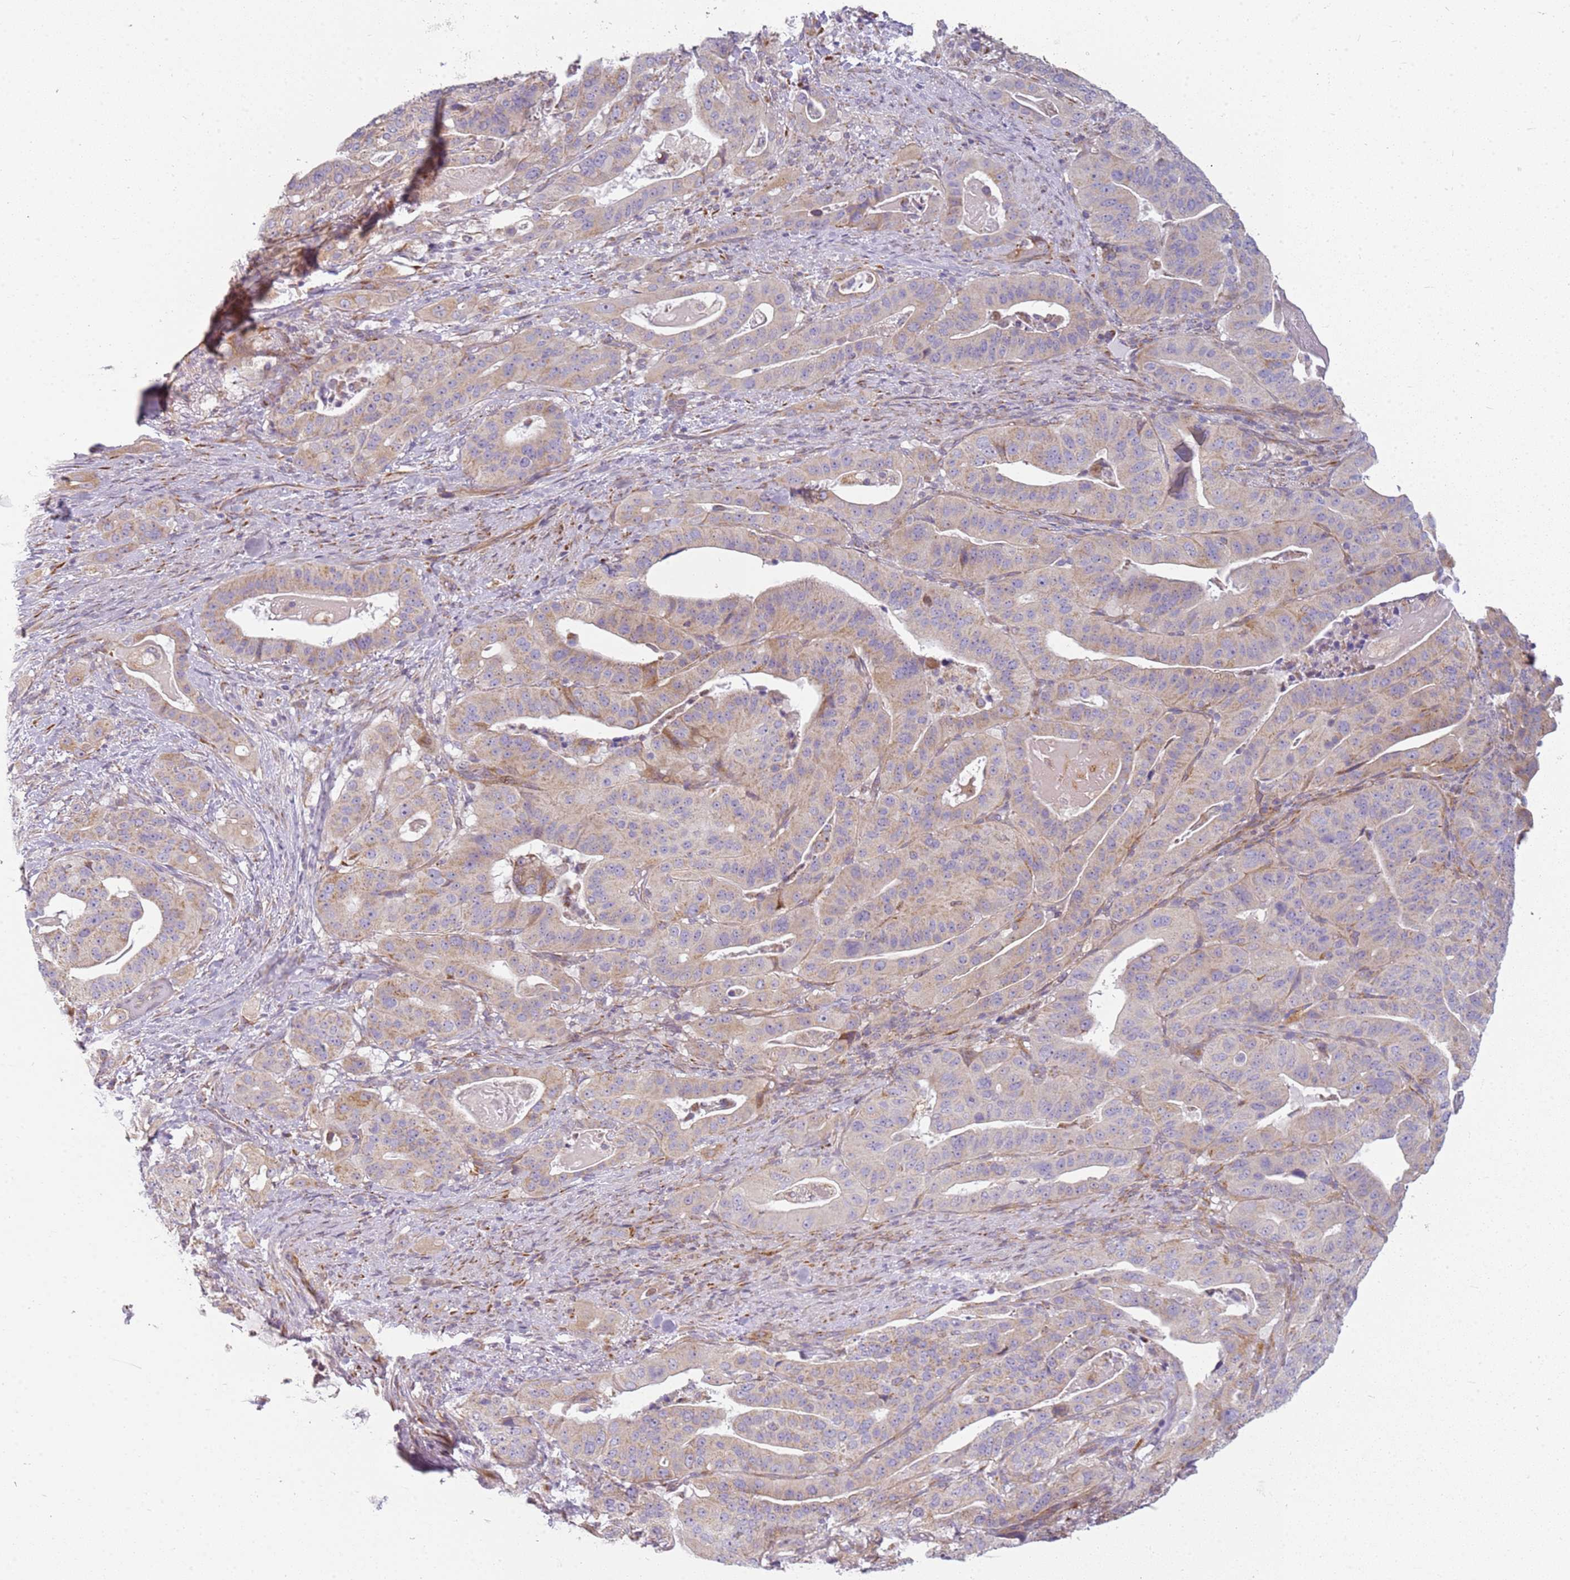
{"staining": {"intensity": "weak", "quantity": "<25%", "location": "cytoplasmic/membranous"}, "tissue": "stomach cancer", "cell_type": "Tumor cells", "image_type": "cancer", "snomed": [{"axis": "morphology", "description": "Adenocarcinoma, NOS"}, {"axis": "topography", "description": "Stomach"}], "caption": "A photomicrograph of human stomach cancer (adenocarcinoma) is negative for staining in tumor cells.", "gene": "TMEM200C", "patient": {"sex": "male", "age": 48}}